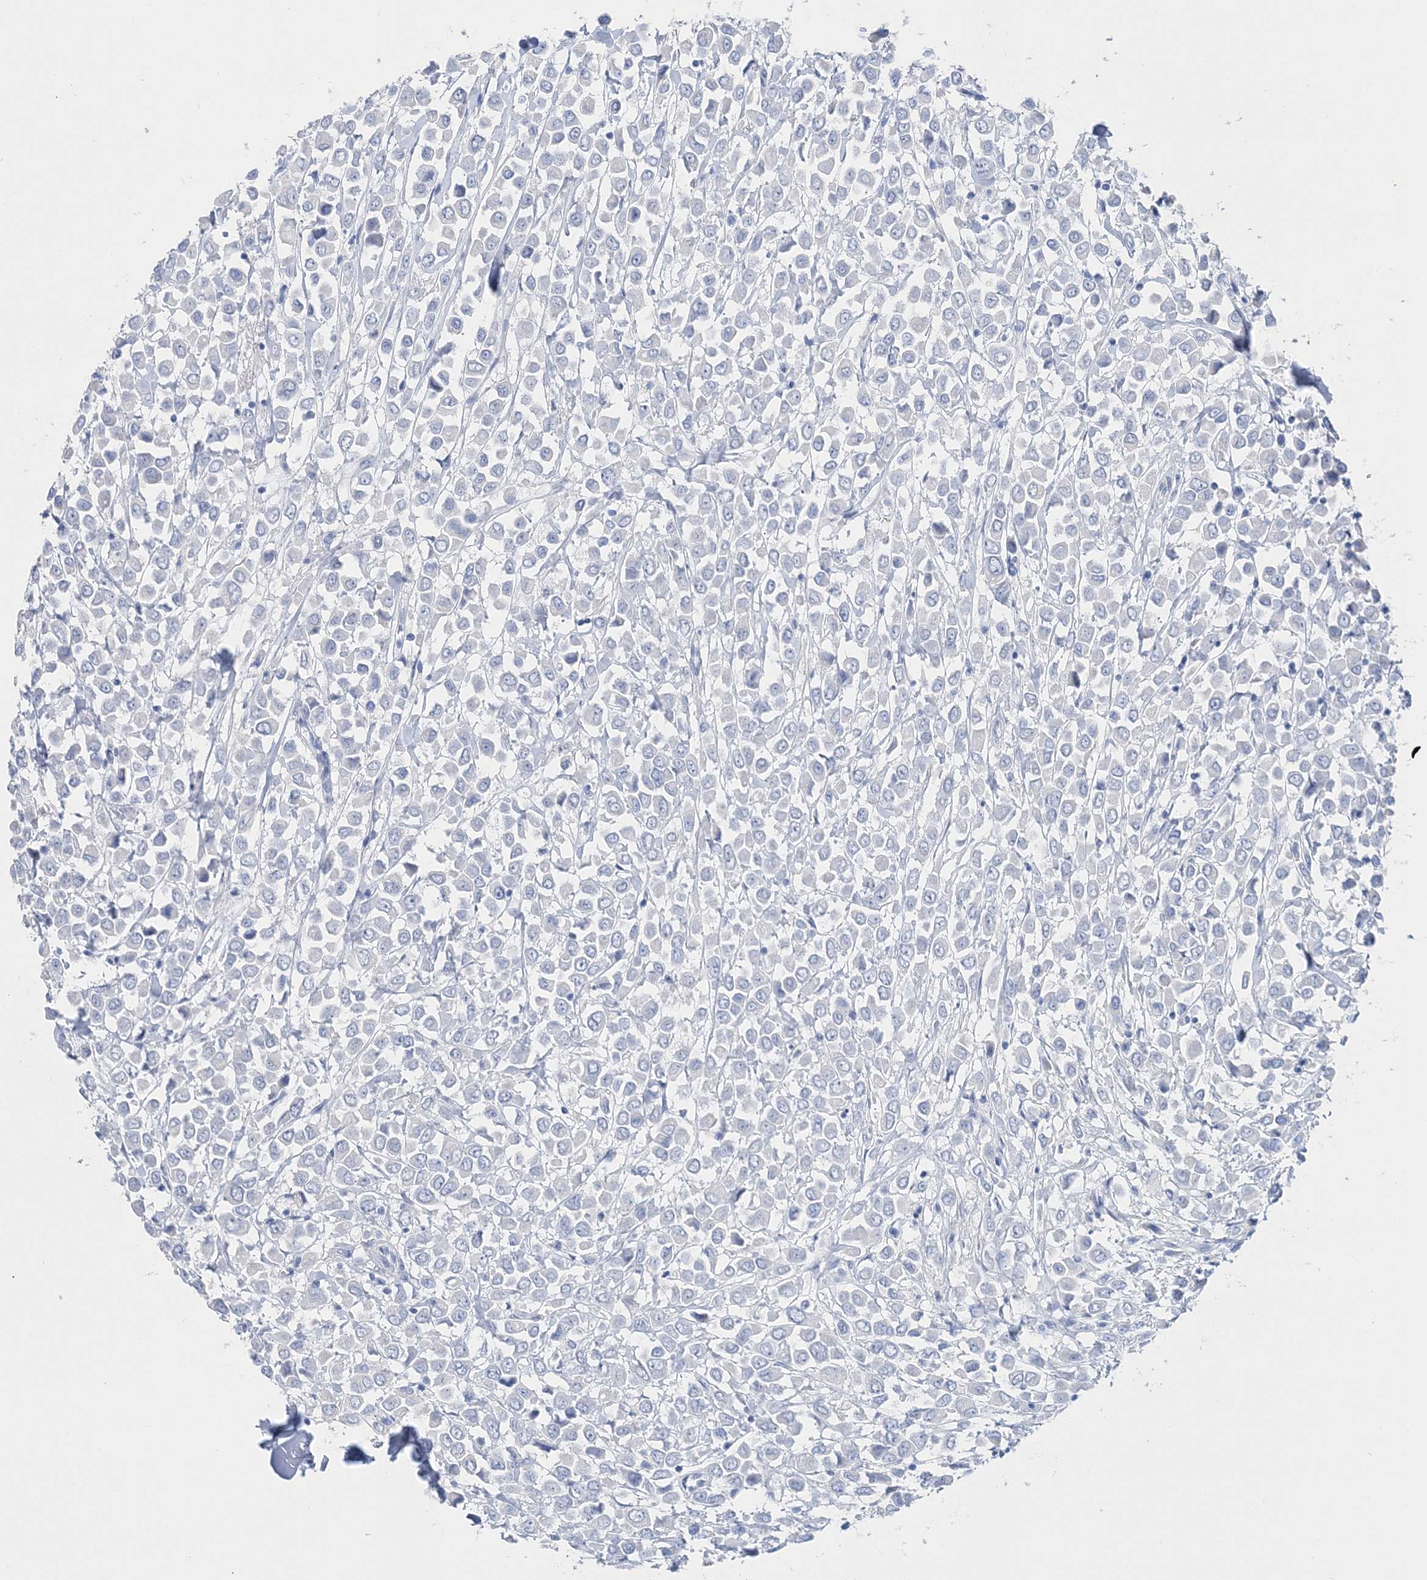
{"staining": {"intensity": "negative", "quantity": "none", "location": "none"}, "tissue": "breast cancer", "cell_type": "Tumor cells", "image_type": "cancer", "snomed": [{"axis": "morphology", "description": "Duct carcinoma"}, {"axis": "topography", "description": "Breast"}], "caption": "A high-resolution micrograph shows immunohistochemistry (IHC) staining of breast cancer (infiltrating ductal carcinoma), which exhibits no significant expression in tumor cells.", "gene": "TSPYL6", "patient": {"sex": "female", "age": 61}}